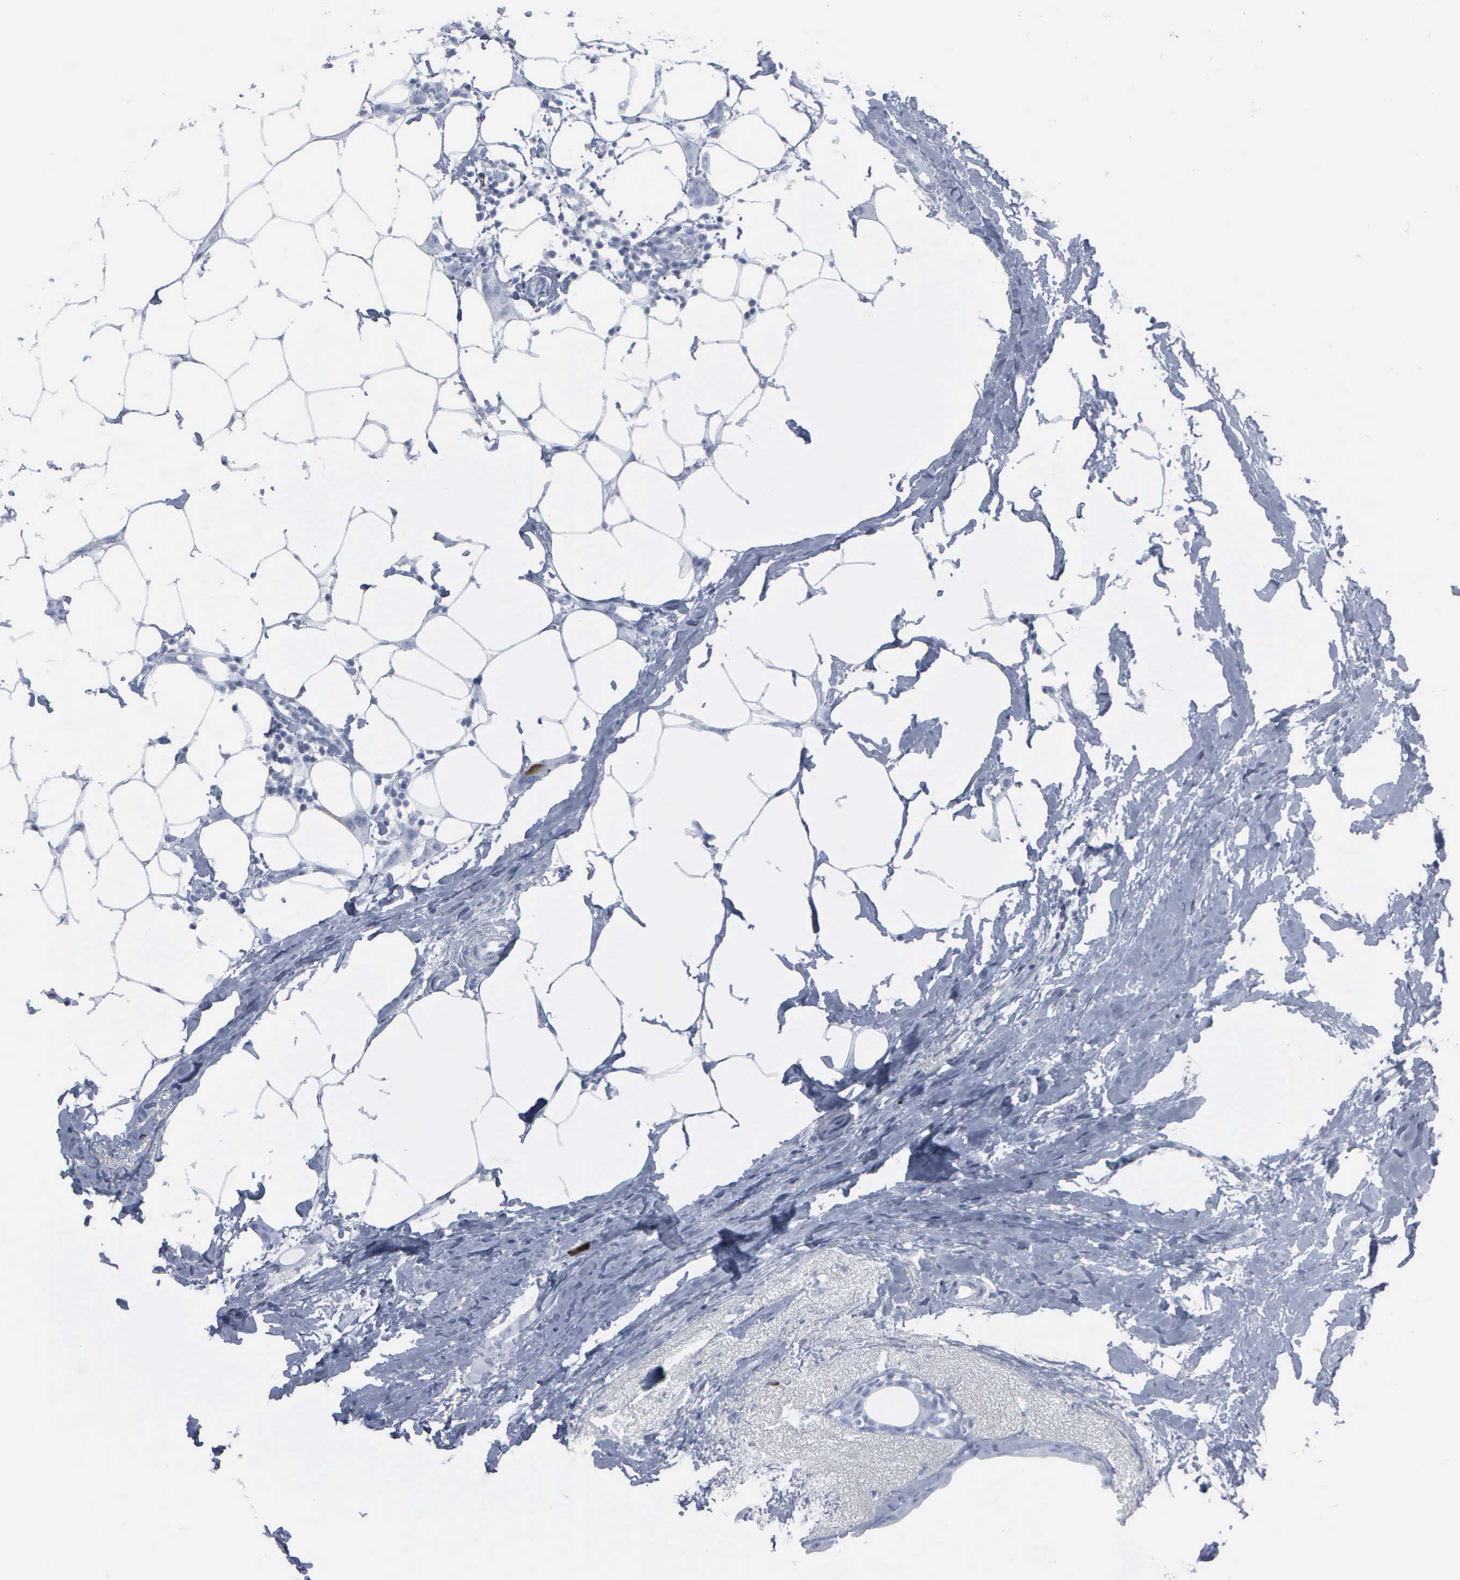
{"staining": {"intensity": "moderate", "quantity": "<25%", "location": "cytoplasmic/membranous"}, "tissue": "breast cancer", "cell_type": "Tumor cells", "image_type": "cancer", "snomed": [{"axis": "morphology", "description": "Lobular carcinoma"}, {"axis": "topography", "description": "Breast"}], "caption": "Breast cancer stained for a protein exhibits moderate cytoplasmic/membranous positivity in tumor cells. (DAB (3,3'-diaminobenzidine) IHC with brightfield microscopy, high magnification).", "gene": "CCNB1", "patient": {"sex": "female", "age": 55}}